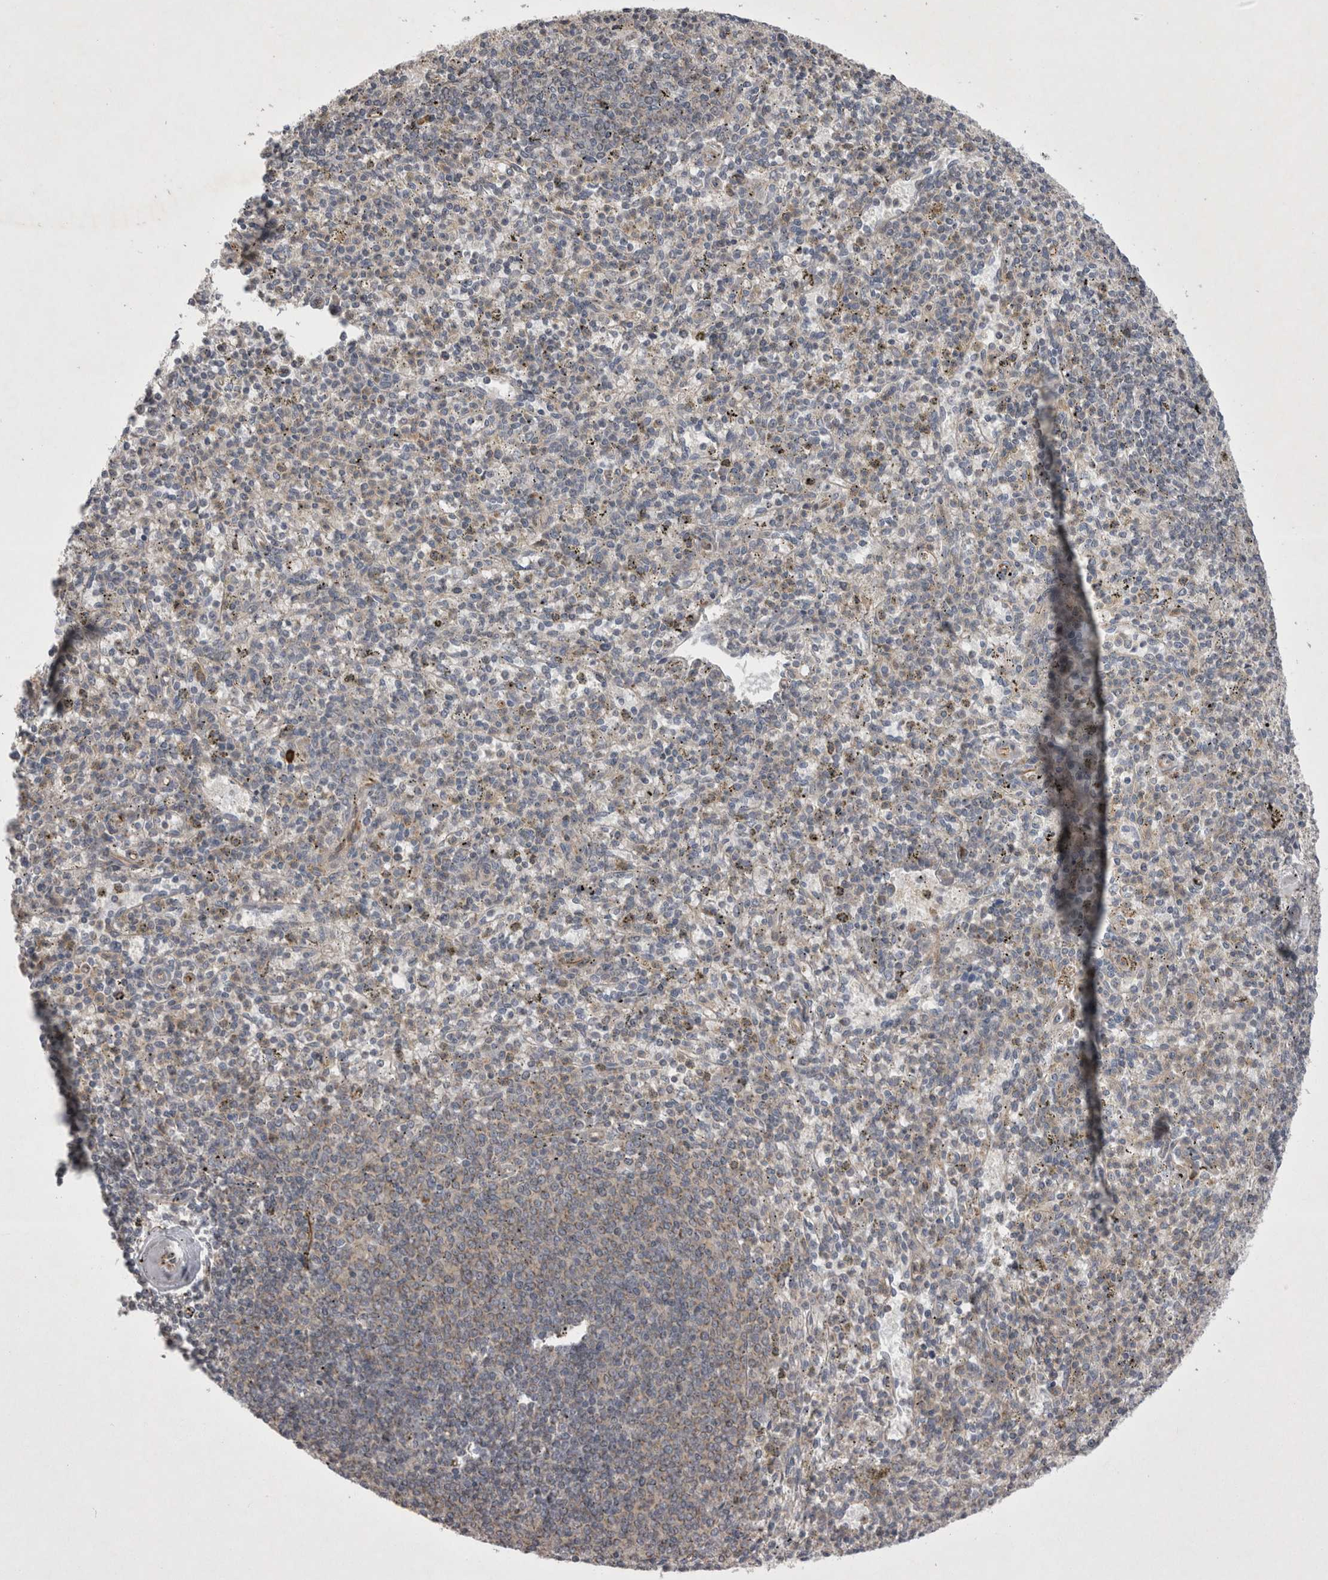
{"staining": {"intensity": "weak", "quantity": "<25%", "location": "cytoplasmic/membranous"}, "tissue": "spleen", "cell_type": "Cells in red pulp", "image_type": "normal", "snomed": [{"axis": "morphology", "description": "Normal tissue, NOS"}, {"axis": "topography", "description": "Spleen"}], "caption": "This micrograph is of unremarkable spleen stained with immunohistochemistry to label a protein in brown with the nuclei are counter-stained blue. There is no positivity in cells in red pulp. Nuclei are stained in blue.", "gene": "TSPOAP1", "patient": {"sex": "male", "age": 72}}